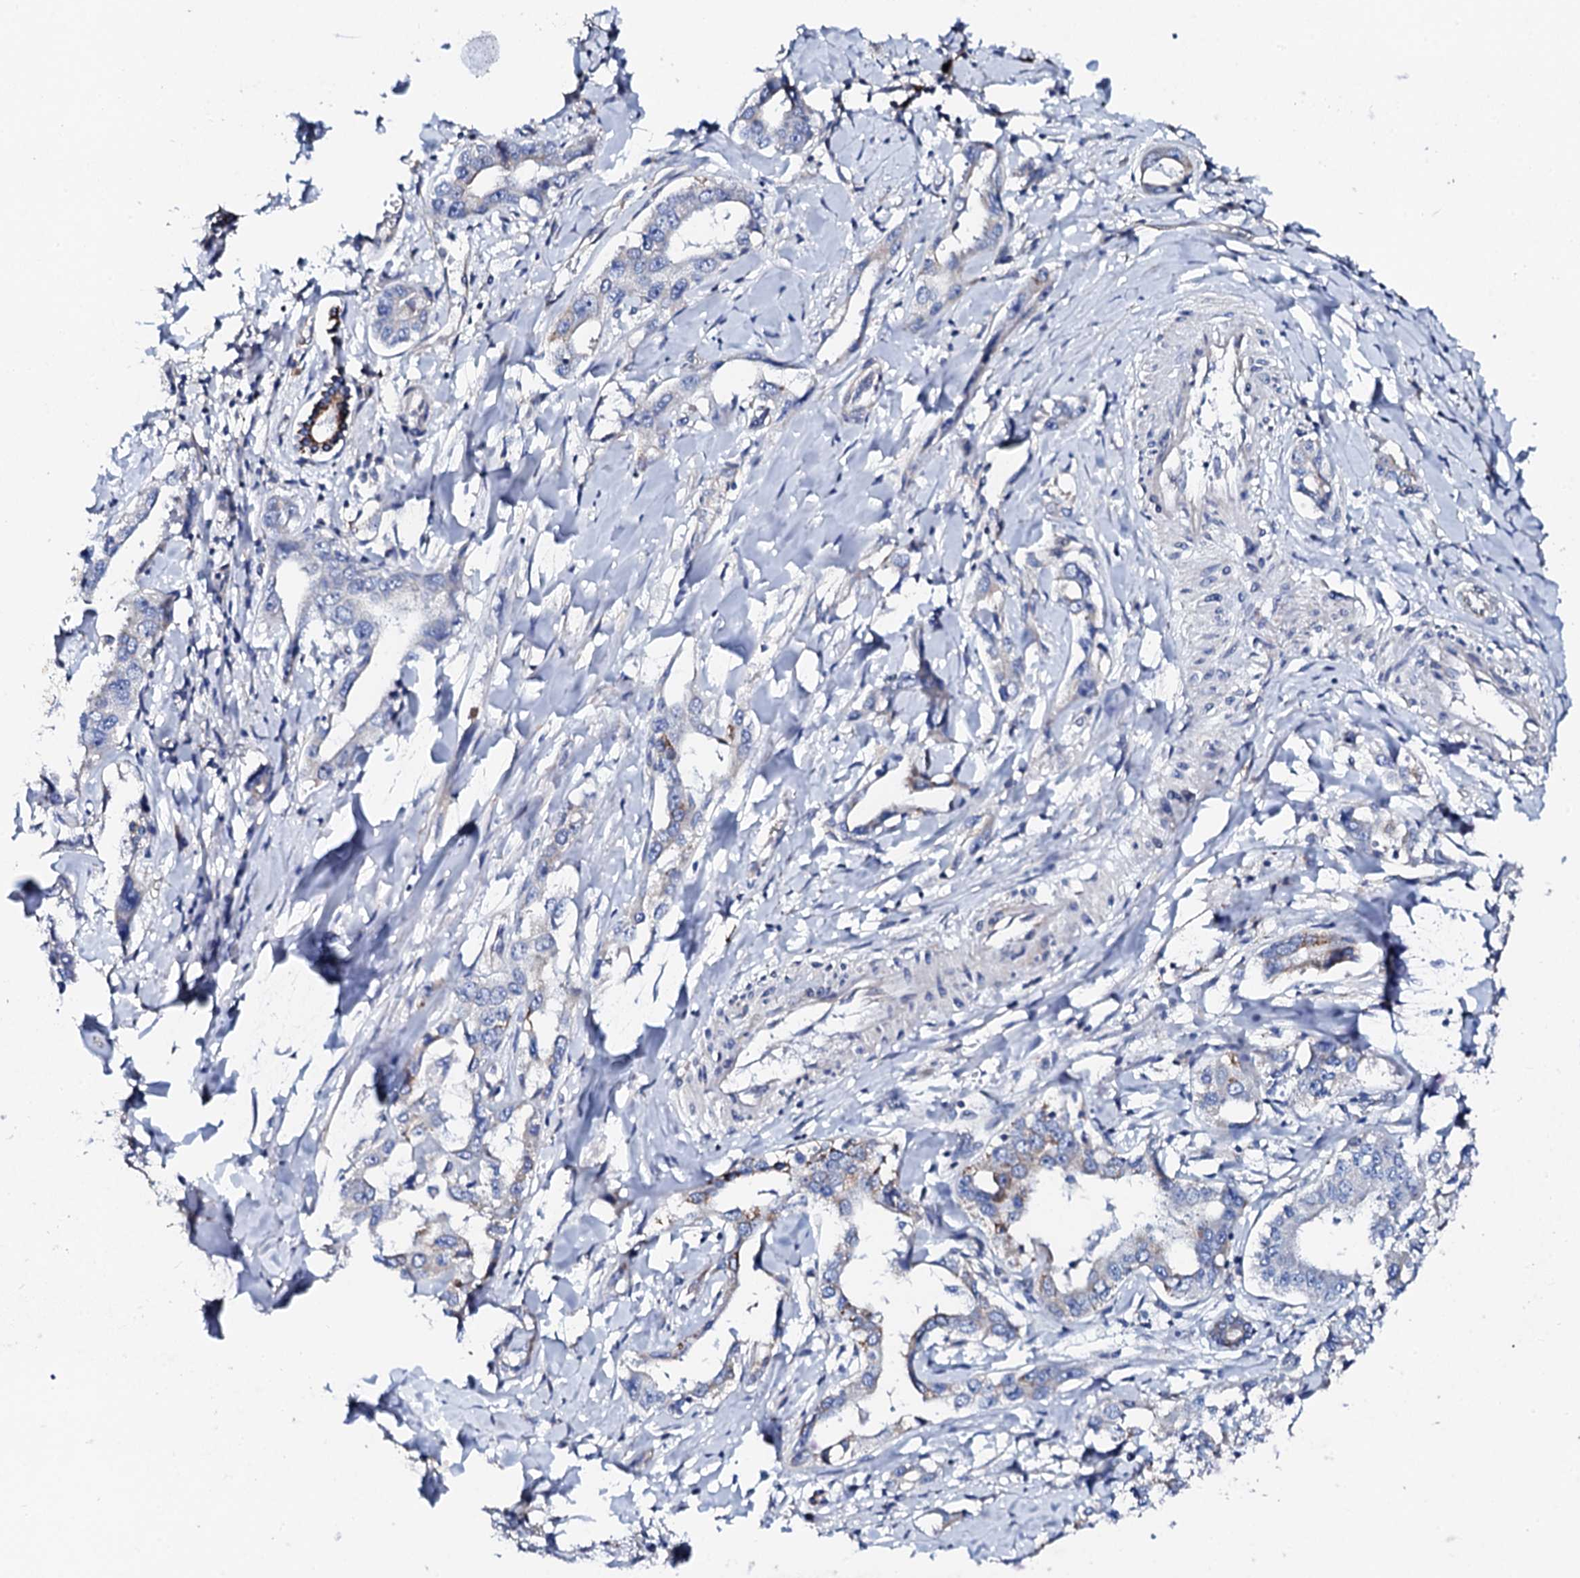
{"staining": {"intensity": "negative", "quantity": "none", "location": "none"}, "tissue": "liver cancer", "cell_type": "Tumor cells", "image_type": "cancer", "snomed": [{"axis": "morphology", "description": "Cholangiocarcinoma"}, {"axis": "topography", "description": "Liver"}], "caption": "DAB (3,3'-diaminobenzidine) immunohistochemical staining of human liver cancer shows no significant expression in tumor cells.", "gene": "KLHL32", "patient": {"sex": "male", "age": 59}}